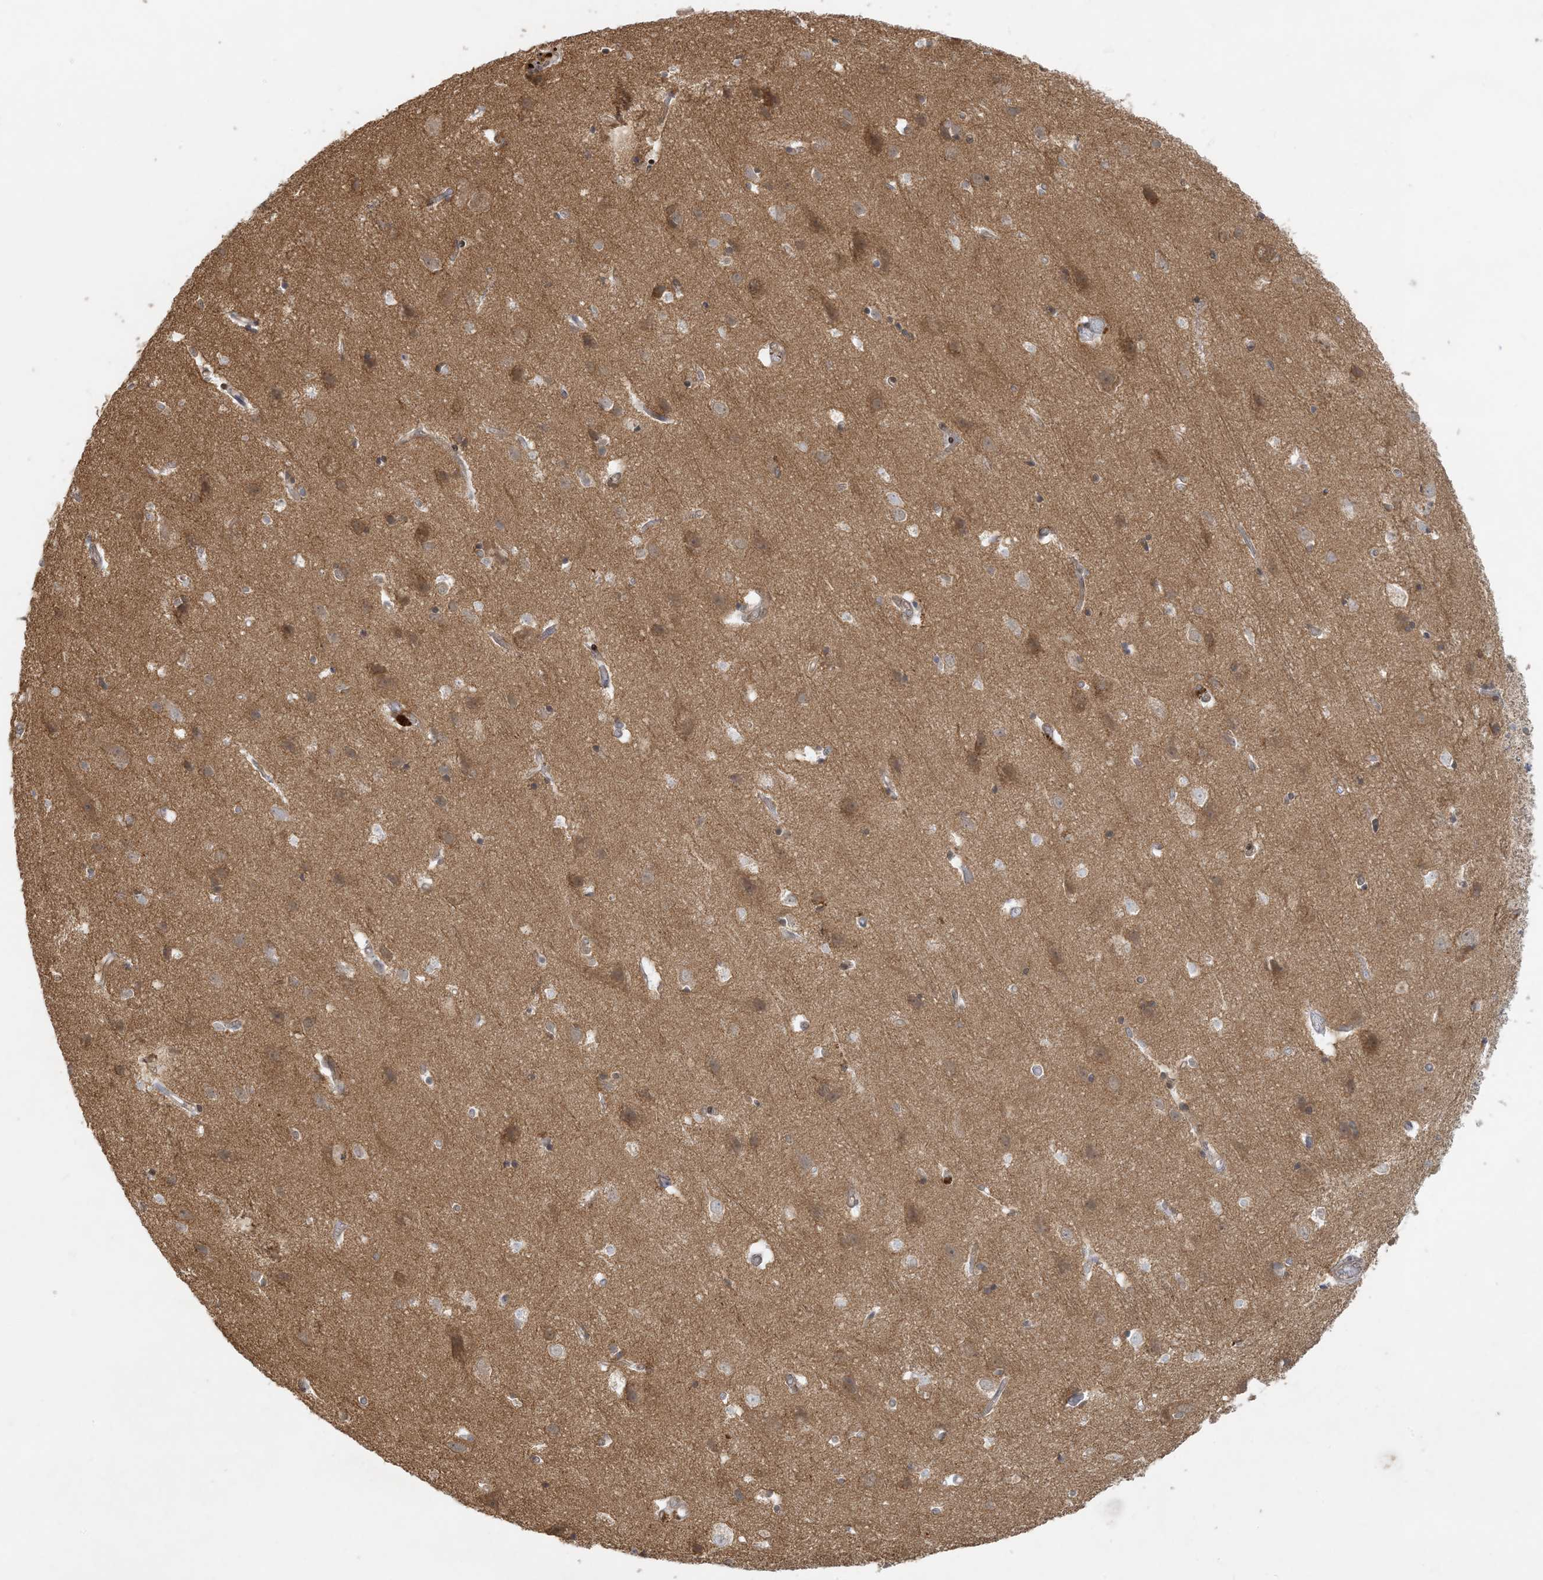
{"staining": {"intensity": "weak", "quantity": "<25%", "location": "cytoplasmic/membranous"}, "tissue": "cerebral cortex", "cell_type": "Endothelial cells", "image_type": "normal", "snomed": [{"axis": "morphology", "description": "Normal tissue, NOS"}, {"axis": "topography", "description": "Cerebral cortex"}], "caption": "This image is of normal cerebral cortex stained with immunohistochemistry (IHC) to label a protein in brown with the nuclei are counter-stained blue. There is no positivity in endothelial cells. (DAB immunohistochemistry with hematoxylin counter stain).", "gene": "BCORL1", "patient": {"sex": "male", "age": 54}}